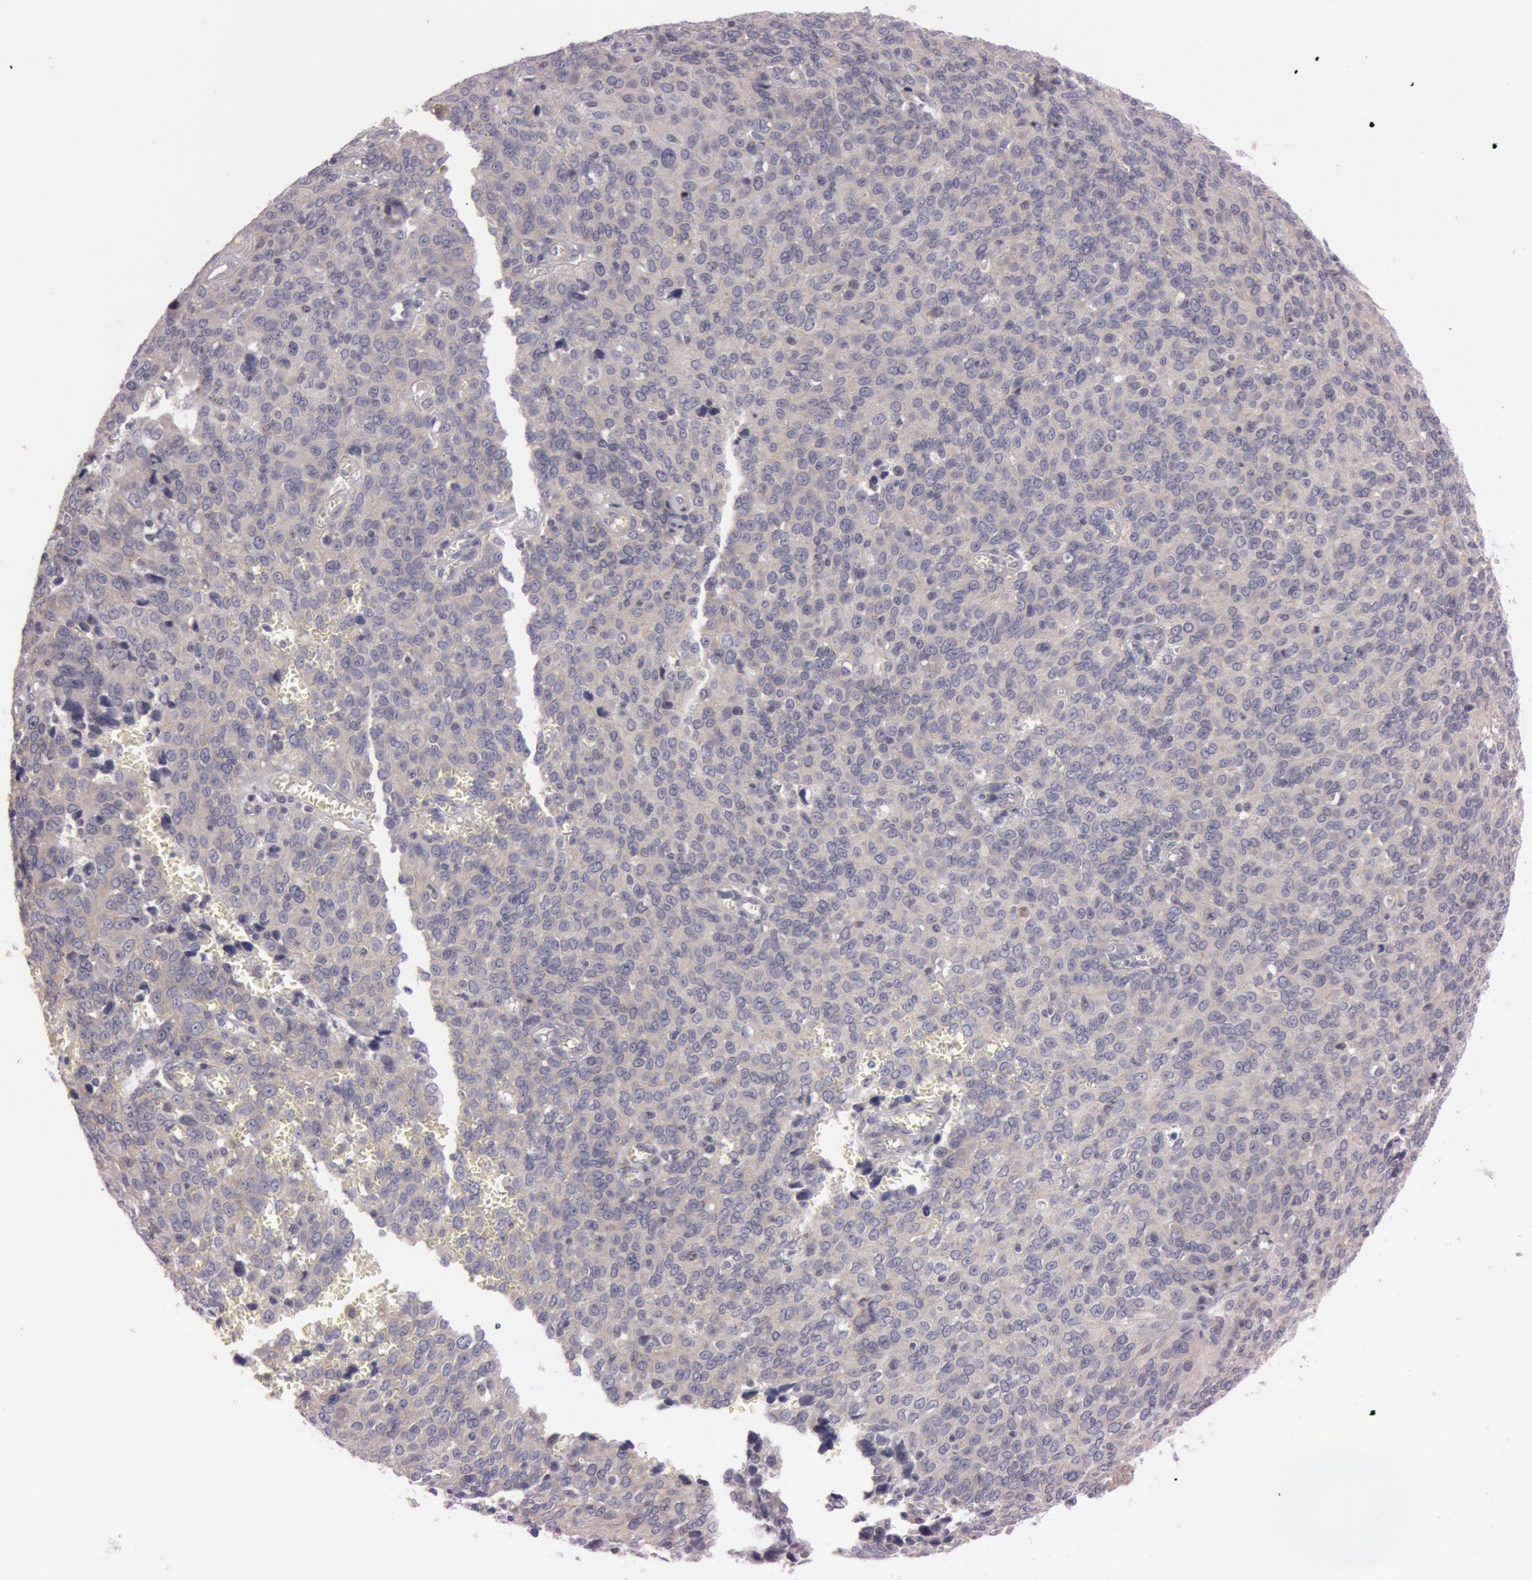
{"staining": {"intensity": "negative", "quantity": "none", "location": "none"}, "tissue": "ovarian cancer", "cell_type": "Tumor cells", "image_type": "cancer", "snomed": [{"axis": "morphology", "description": "Carcinoma, endometroid"}, {"axis": "topography", "description": "Ovary"}], "caption": "The photomicrograph demonstrates no staining of tumor cells in ovarian cancer (endometroid carcinoma).", "gene": "RALGAPA1", "patient": {"sex": "female", "age": 75}}